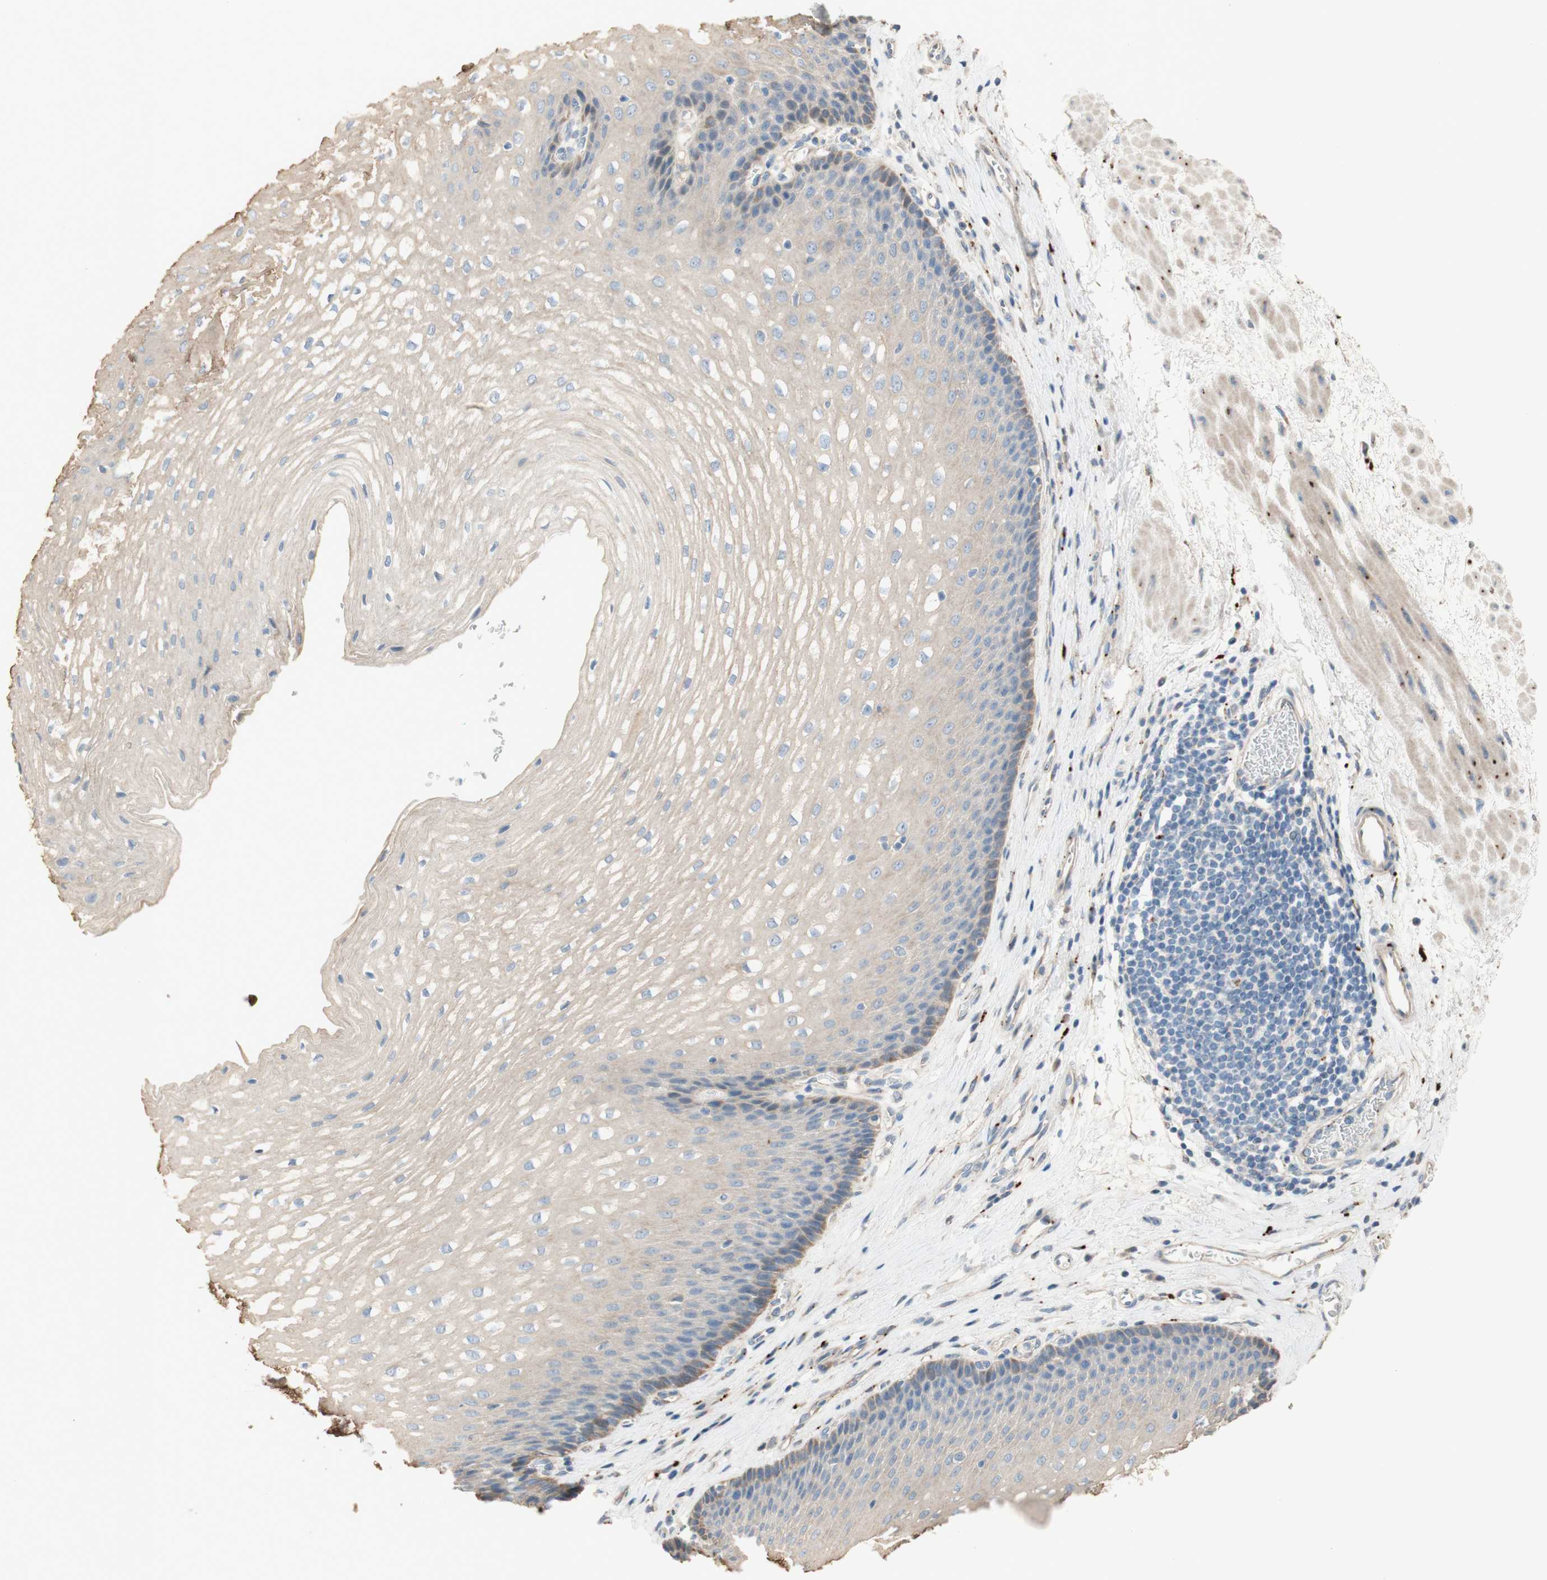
{"staining": {"intensity": "weak", "quantity": ">75%", "location": "cytoplasmic/membranous"}, "tissue": "esophagus", "cell_type": "Squamous epithelial cells", "image_type": "normal", "snomed": [{"axis": "morphology", "description": "Normal tissue, NOS"}, {"axis": "topography", "description": "Esophagus"}], "caption": "A low amount of weak cytoplasmic/membranous staining is appreciated in about >75% of squamous epithelial cells in unremarkable esophagus.", "gene": "PTPN21", "patient": {"sex": "male", "age": 48}}